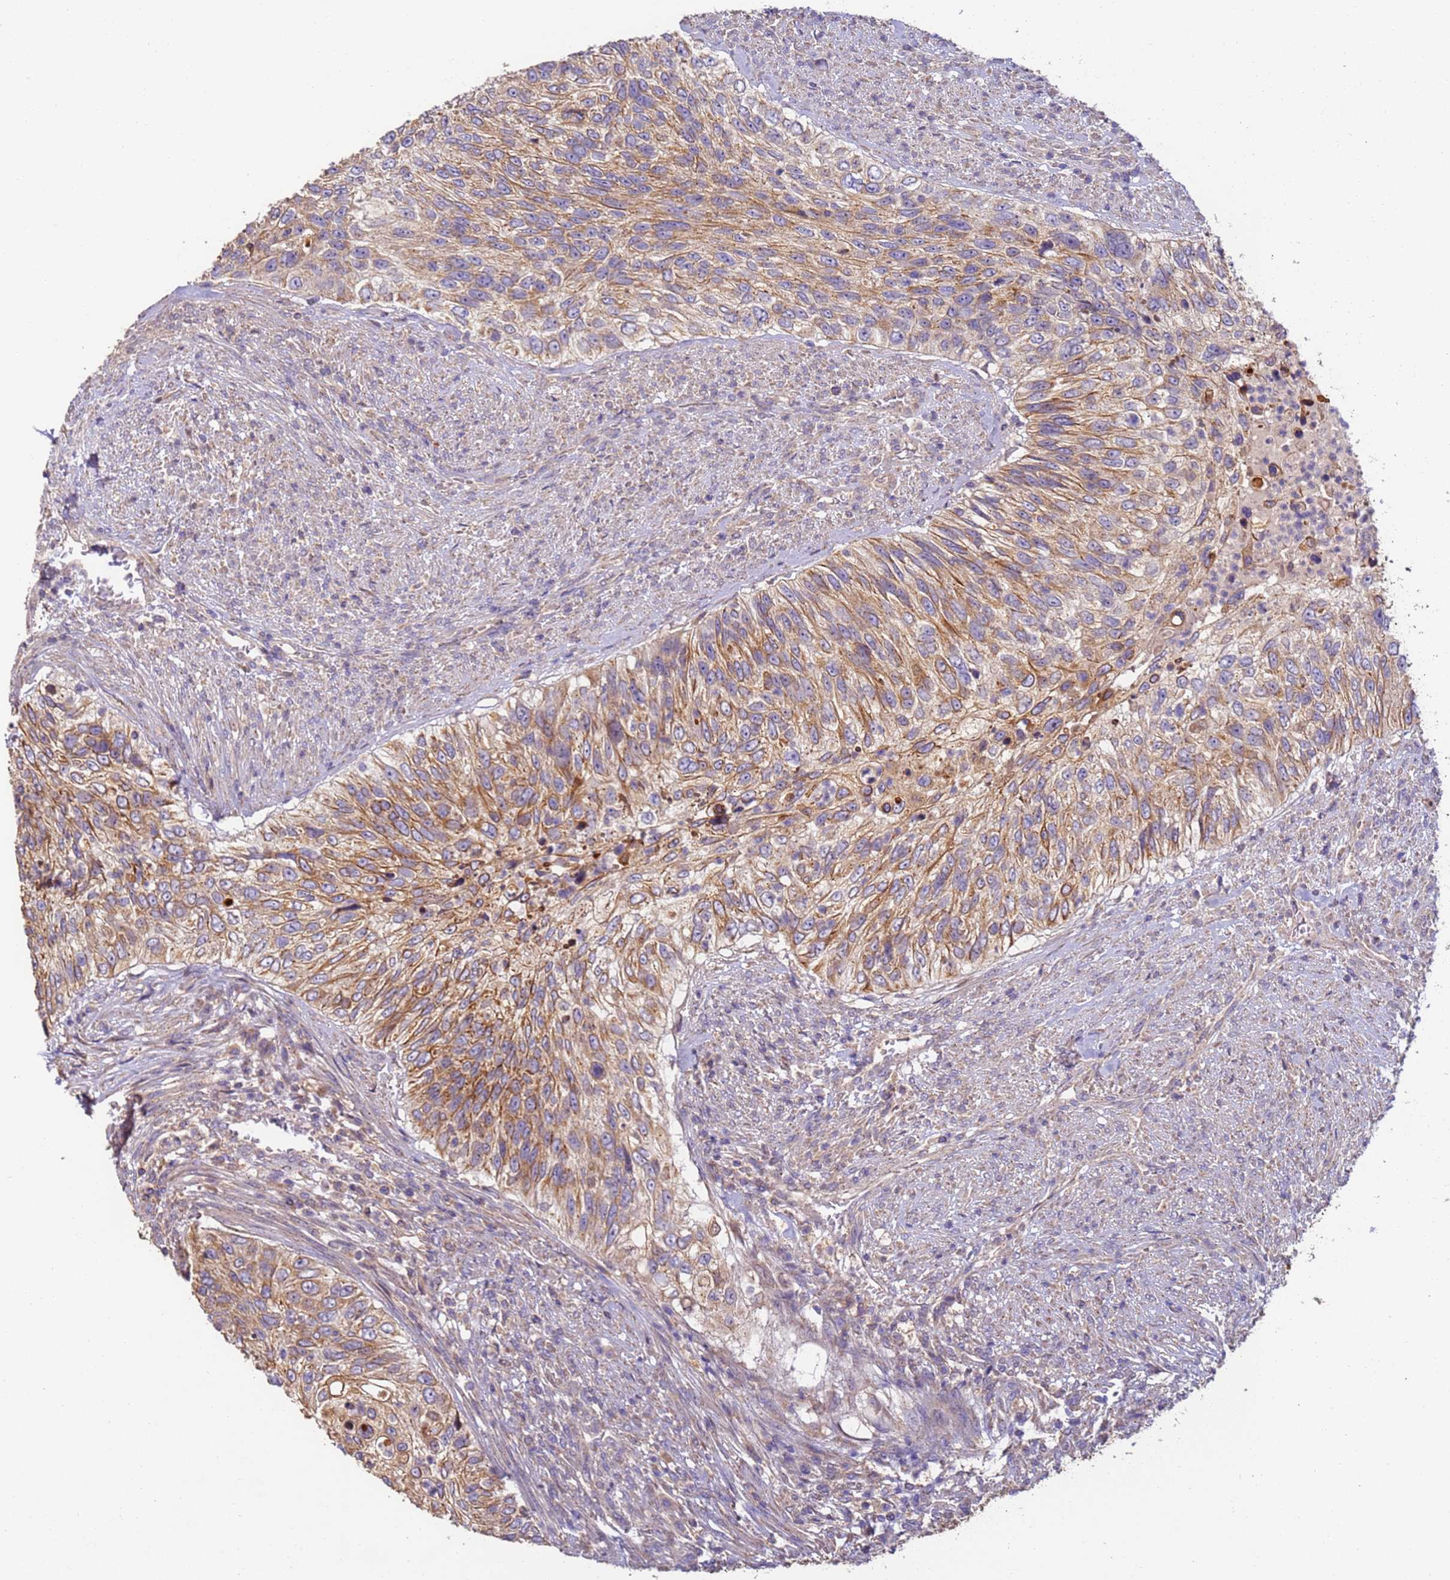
{"staining": {"intensity": "moderate", "quantity": ">75%", "location": "cytoplasmic/membranous"}, "tissue": "urothelial cancer", "cell_type": "Tumor cells", "image_type": "cancer", "snomed": [{"axis": "morphology", "description": "Urothelial carcinoma, High grade"}, {"axis": "topography", "description": "Urinary bladder"}], "caption": "This is a histology image of immunohistochemistry (IHC) staining of urothelial cancer, which shows moderate positivity in the cytoplasmic/membranous of tumor cells.", "gene": "TIGAR", "patient": {"sex": "female", "age": 60}}